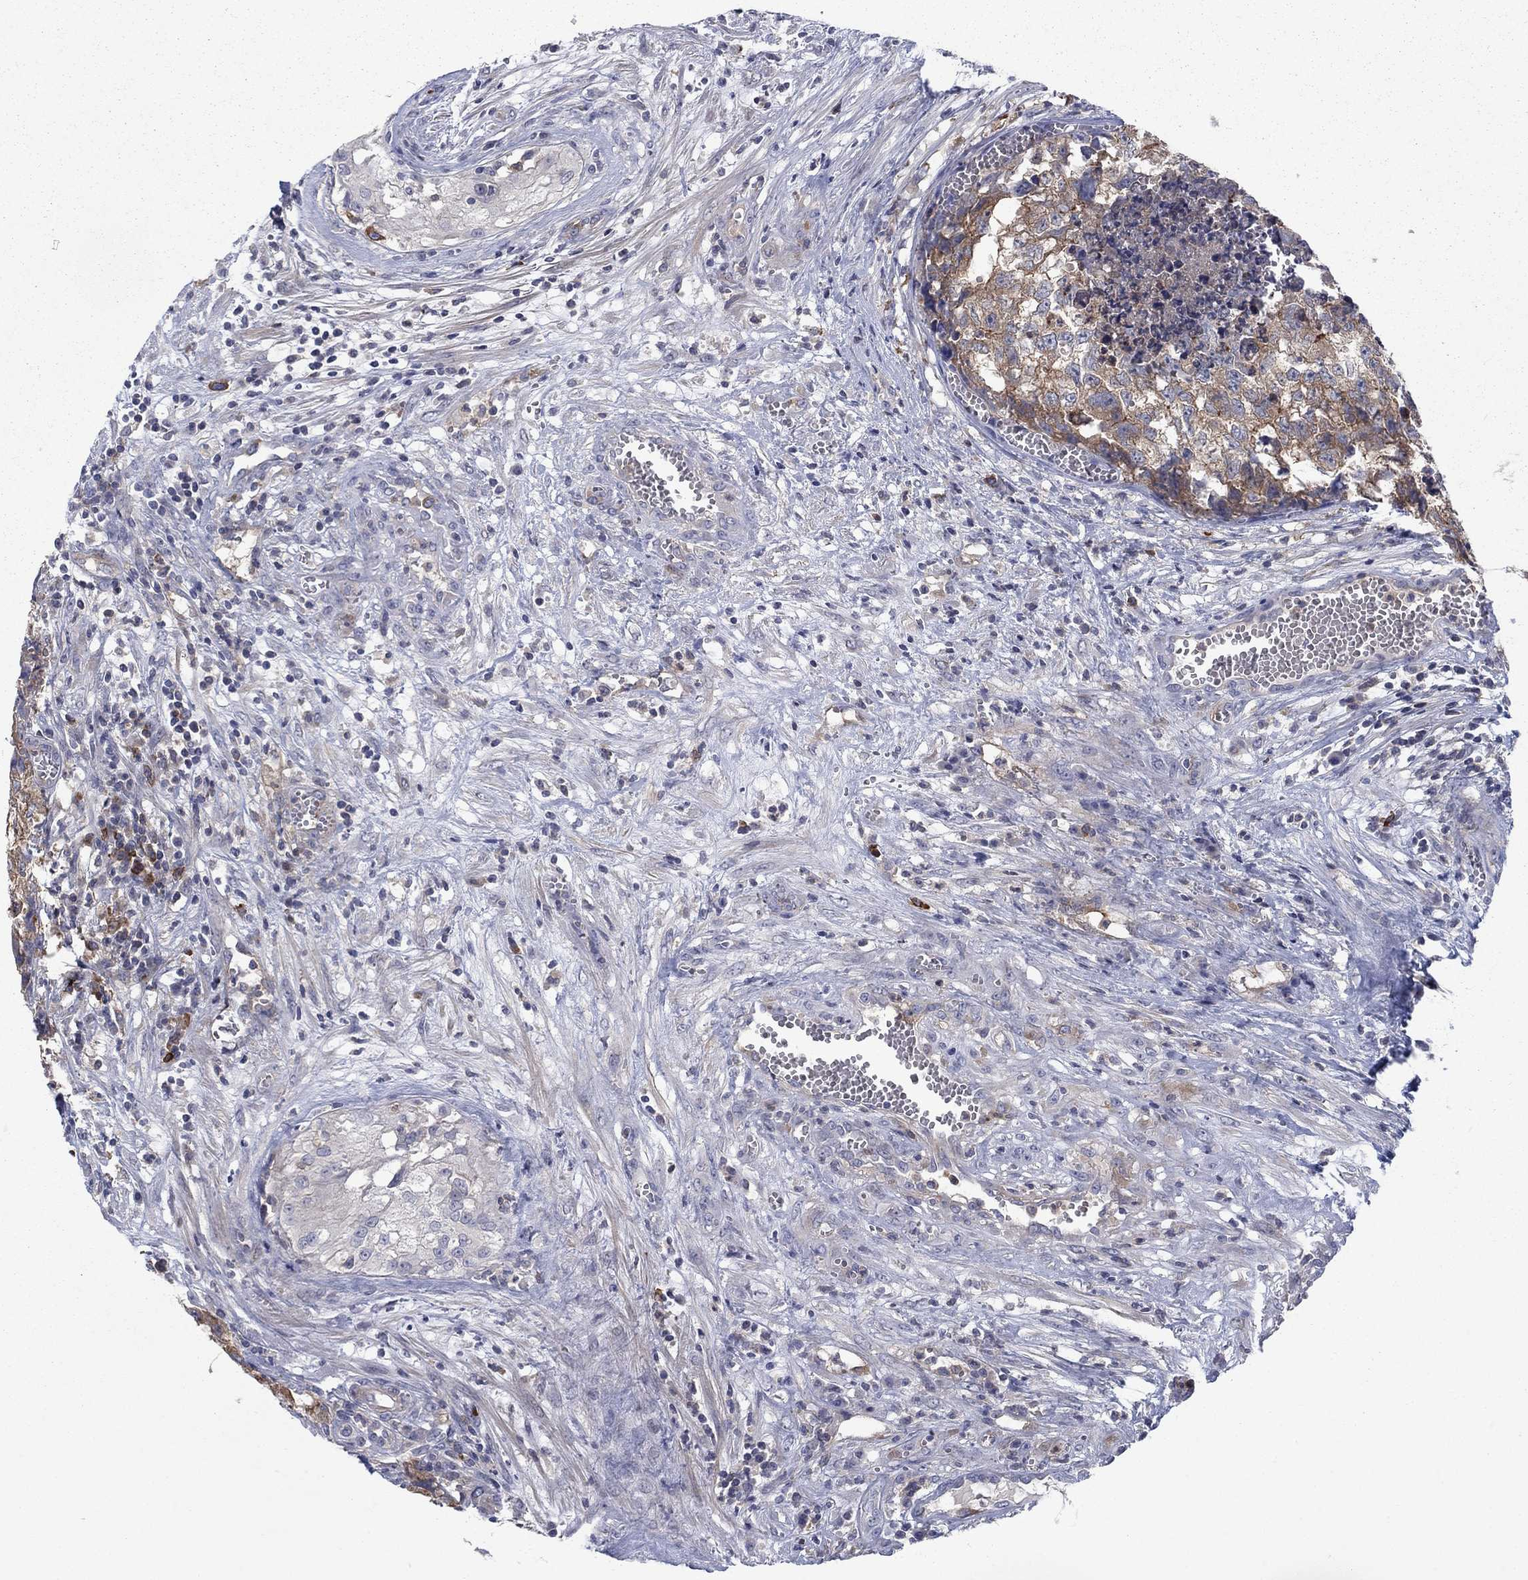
{"staining": {"intensity": "moderate", "quantity": ">75%", "location": "cytoplasmic/membranous"}, "tissue": "testis cancer", "cell_type": "Tumor cells", "image_type": "cancer", "snomed": [{"axis": "morphology", "description": "Seminoma, NOS"}, {"axis": "morphology", "description": "Carcinoma, Embryonal, NOS"}, {"axis": "topography", "description": "Testis"}], "caption": "About >75% of tumor cells in seminoma (testis) demonstrate moderate cytoplasmic/membranous protein positivity as visualized by brown immunohistochemical staining.", "gene": "KIF15", "patient": {"sex": "male", "age": 22}}